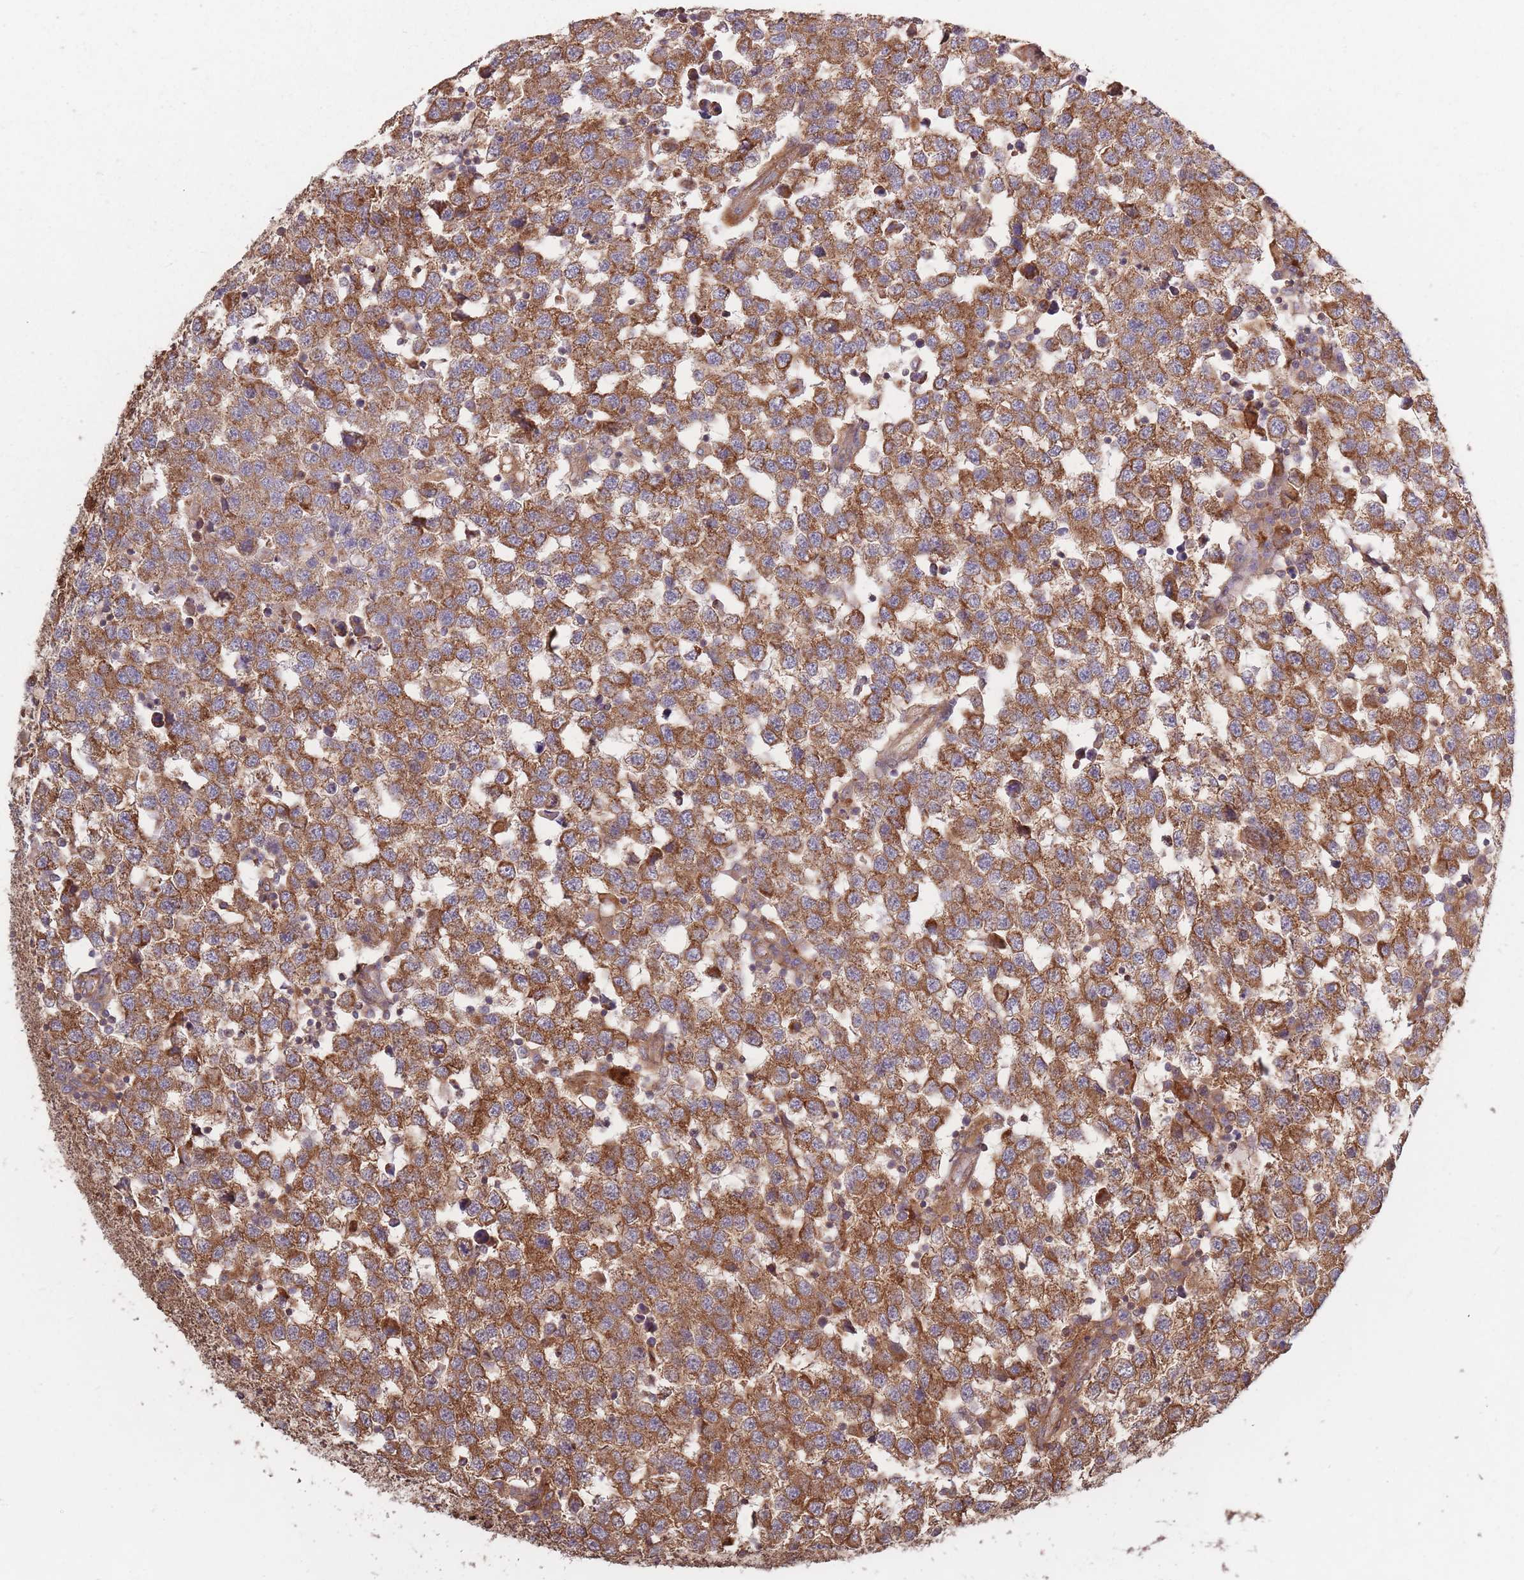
{"staining": {"intensity": "moderate", "quantity": ">75%", "location": "cytoplasmic/membranous"}, "tissue": "testis cancer", "cell_type": "Tumor cells", "image_type": "cancer", "snomed": [{"axis": "morphology", "description": "Seminoma, NOS"}, {"axis": "topography", "description": "Testis"}], "caption": "Immunohistochemistry (DAB) staining of human testis seminoma demonstrates moderate cytoplasmic/membranous protein staining in approximately >75% of tumor cells.", "gene": "RASSF2", "patient": {"sex": "male", "age": 34}}